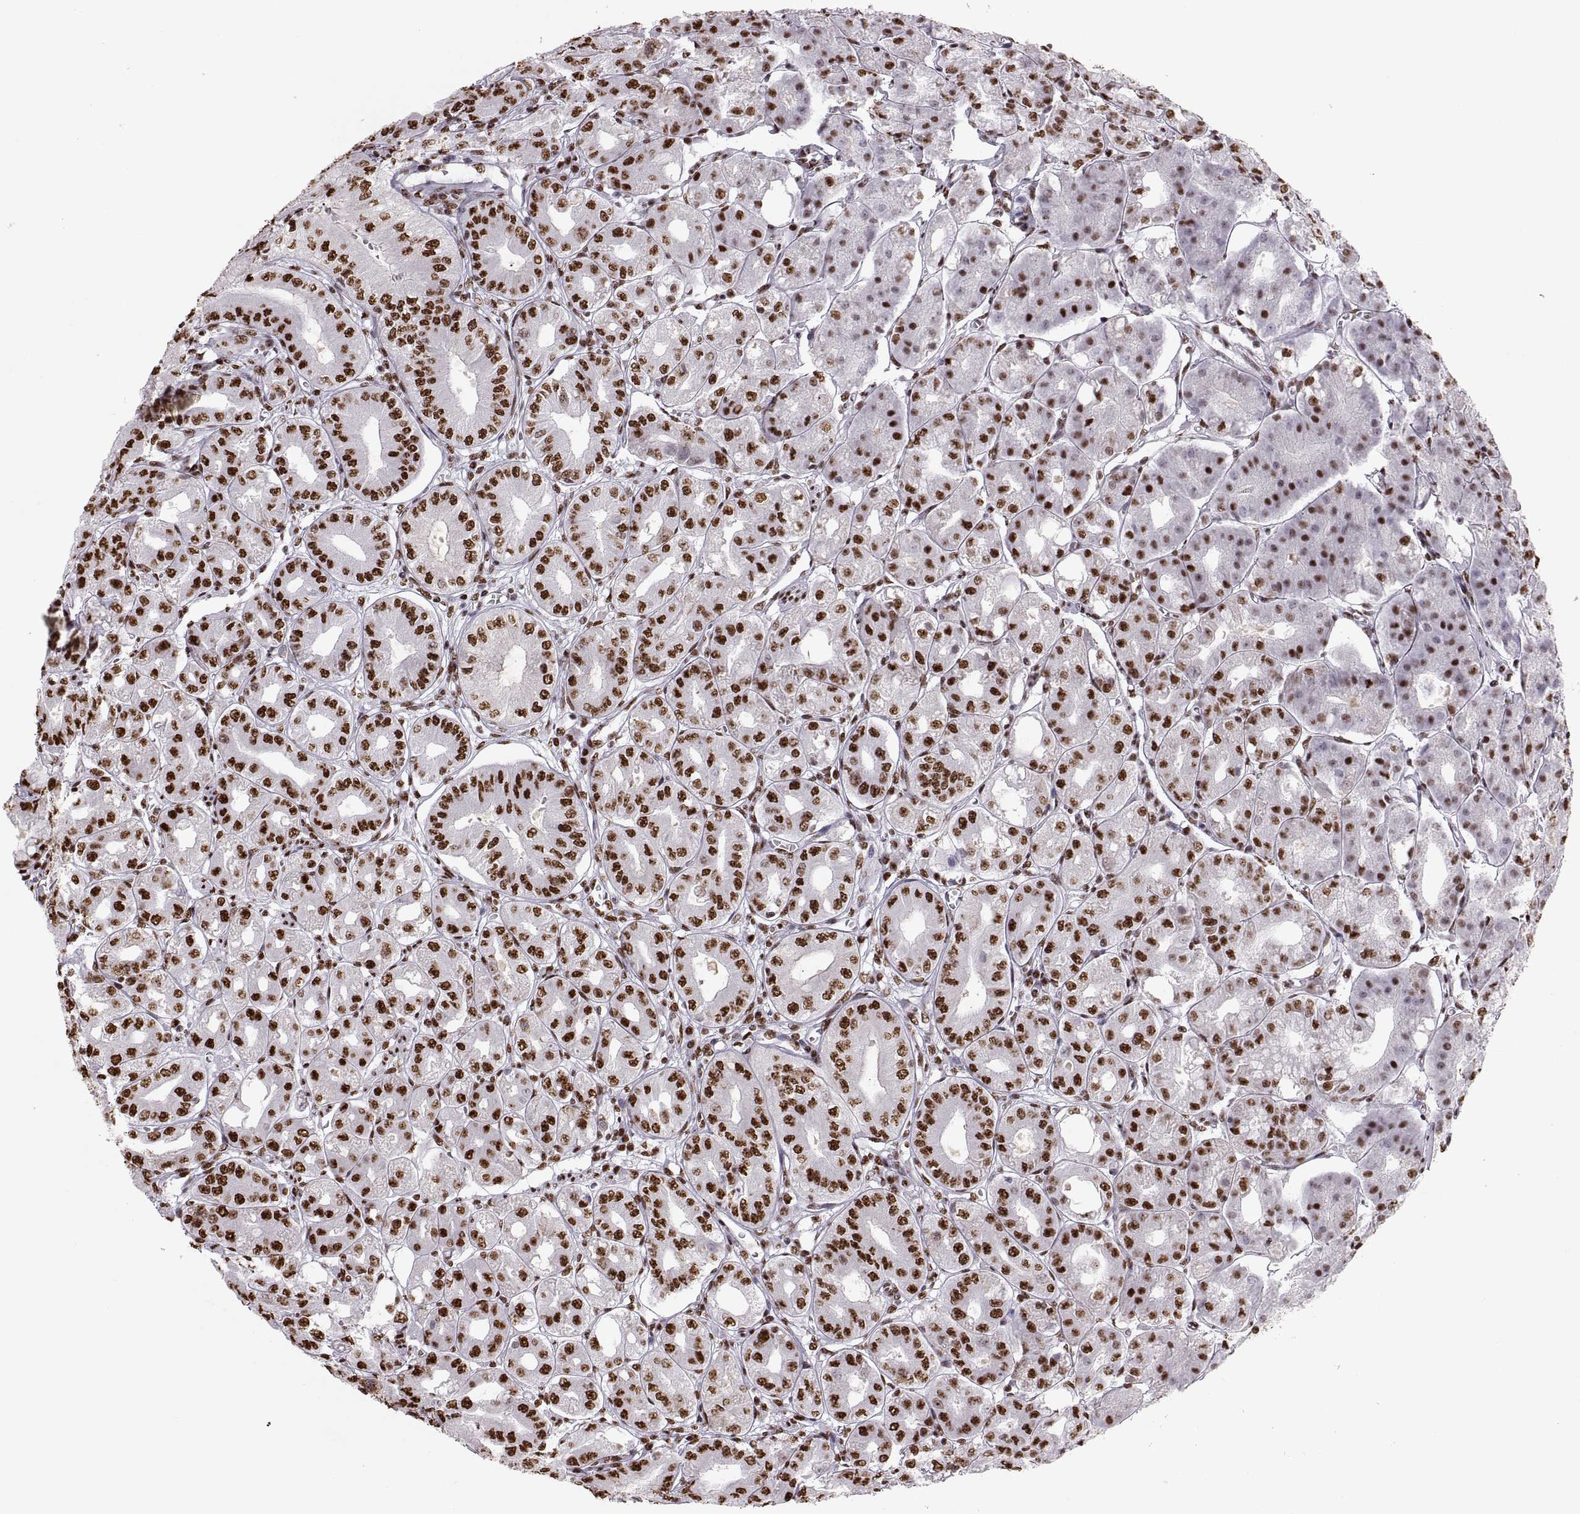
{"staining": {"intensity": "strong", "quantity": ">75%", "location": "nuclear"}, "tissue": "stomach", "cell_type": "Glandular cells", "image_type": "normal", "snomed": [{"axis": "morphology", "description": "Normal tissue, NOS"}, {"axis": "topography", "description": "Stomach, lower"}], "caption": "An IHC photomicrograph of normal tissue is shown. Protein staining in brown shows strong nuclear positivity in stomach within glandular cells. The staining was performed using DAB, with brown indicating positive protein expression. Nuclei are stained blue with hematoxylin.", "gene": "SNAI1", "patient": {"sex": "male", "age": 71}}